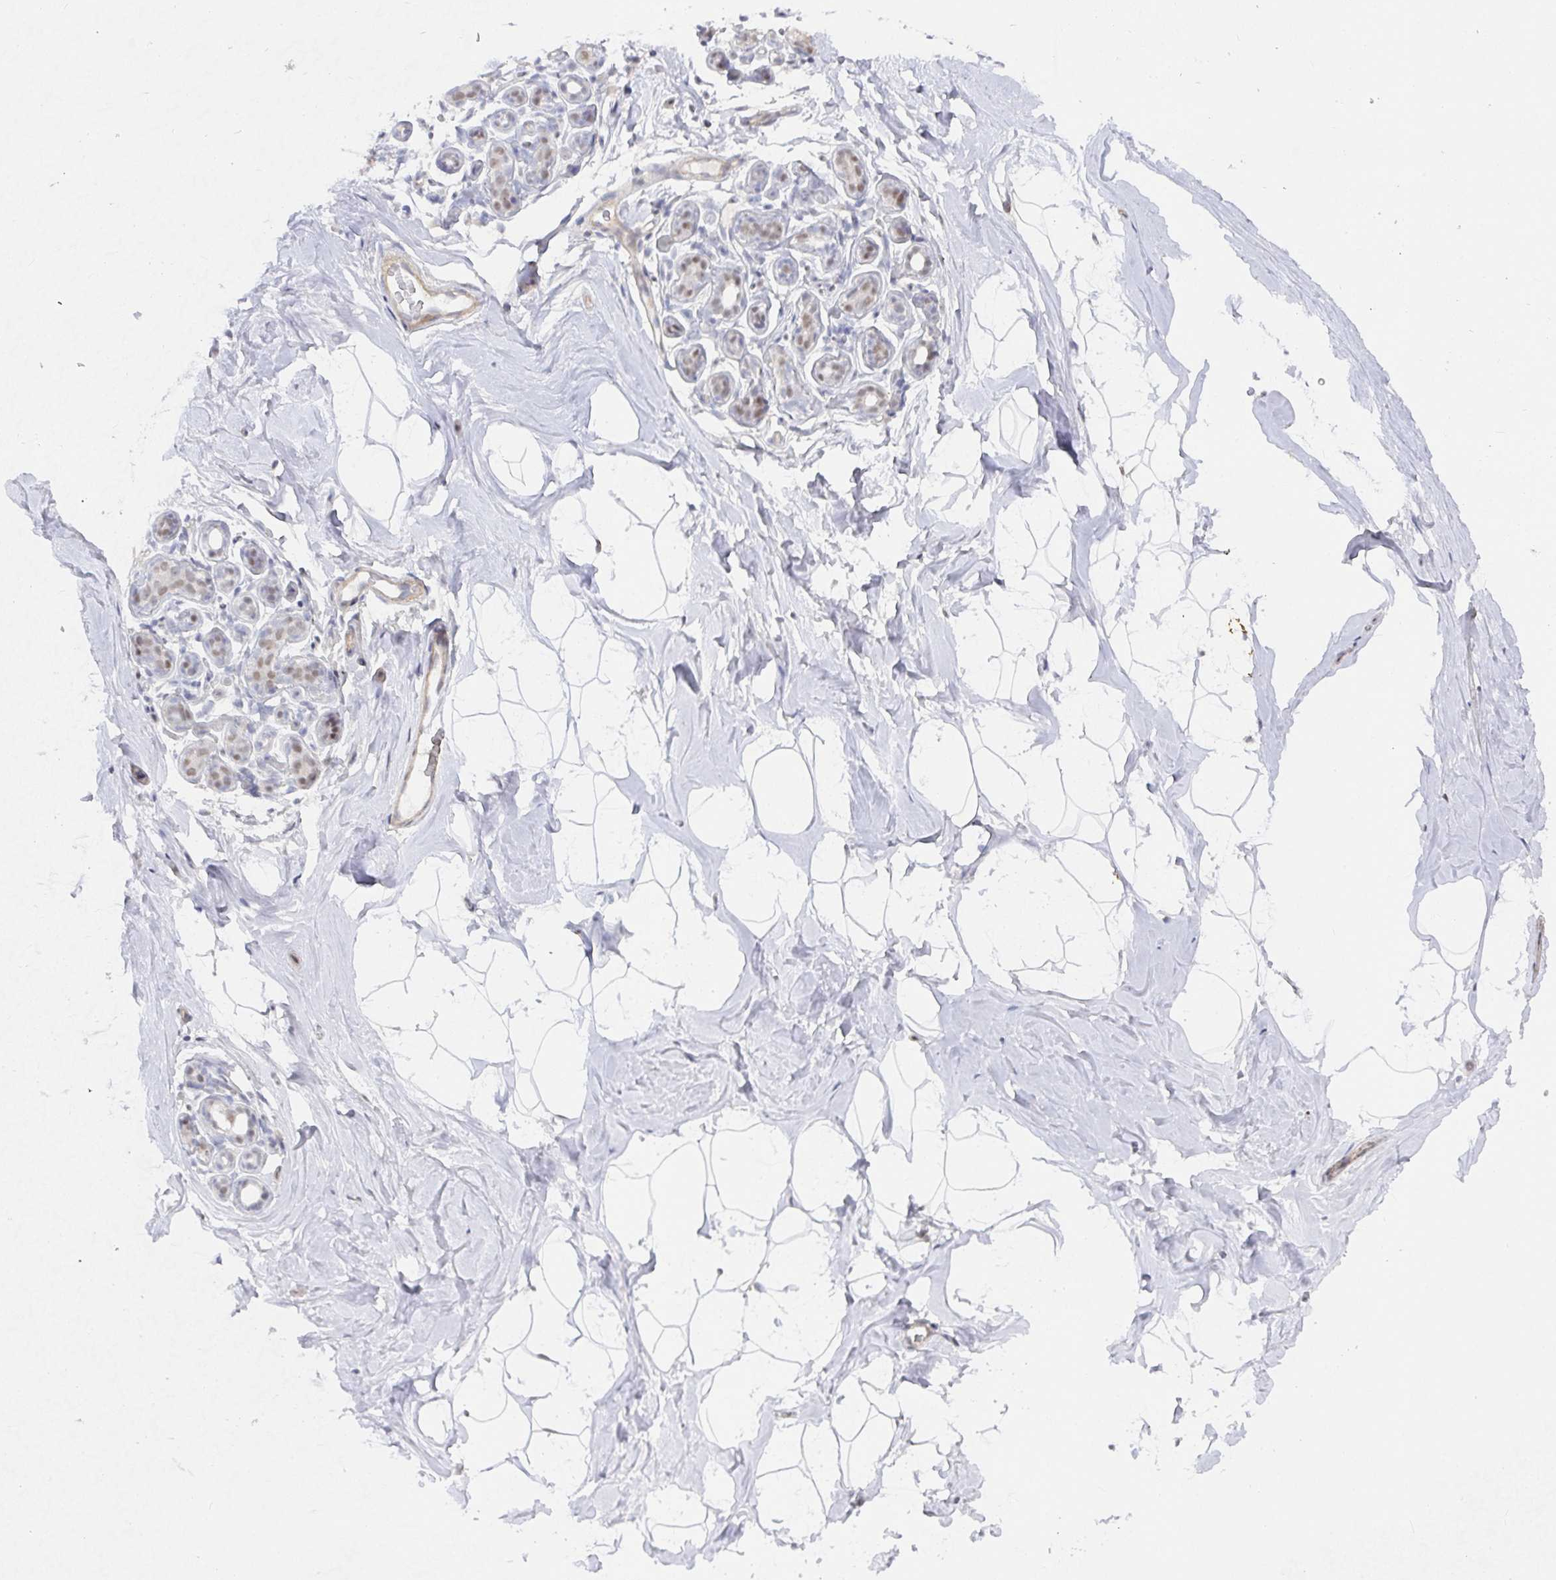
{"staining": {"intensity": "negative", "quantity": "none", "location": "none"}, "tissue": "breast", "cell_type": "Adipocytes", "image_type": "normal", "snomed": [{"axis": "morphology", "description": "Normal tissue, NOS"}, {"axis": "topography", "description": "Breast"}], "caption": "Immunohistochemistry of unremarkable breast reveals no positivity in adipocytes.", "gene": "RCOR1", "patient": {"sex": "female", "age": 32}}